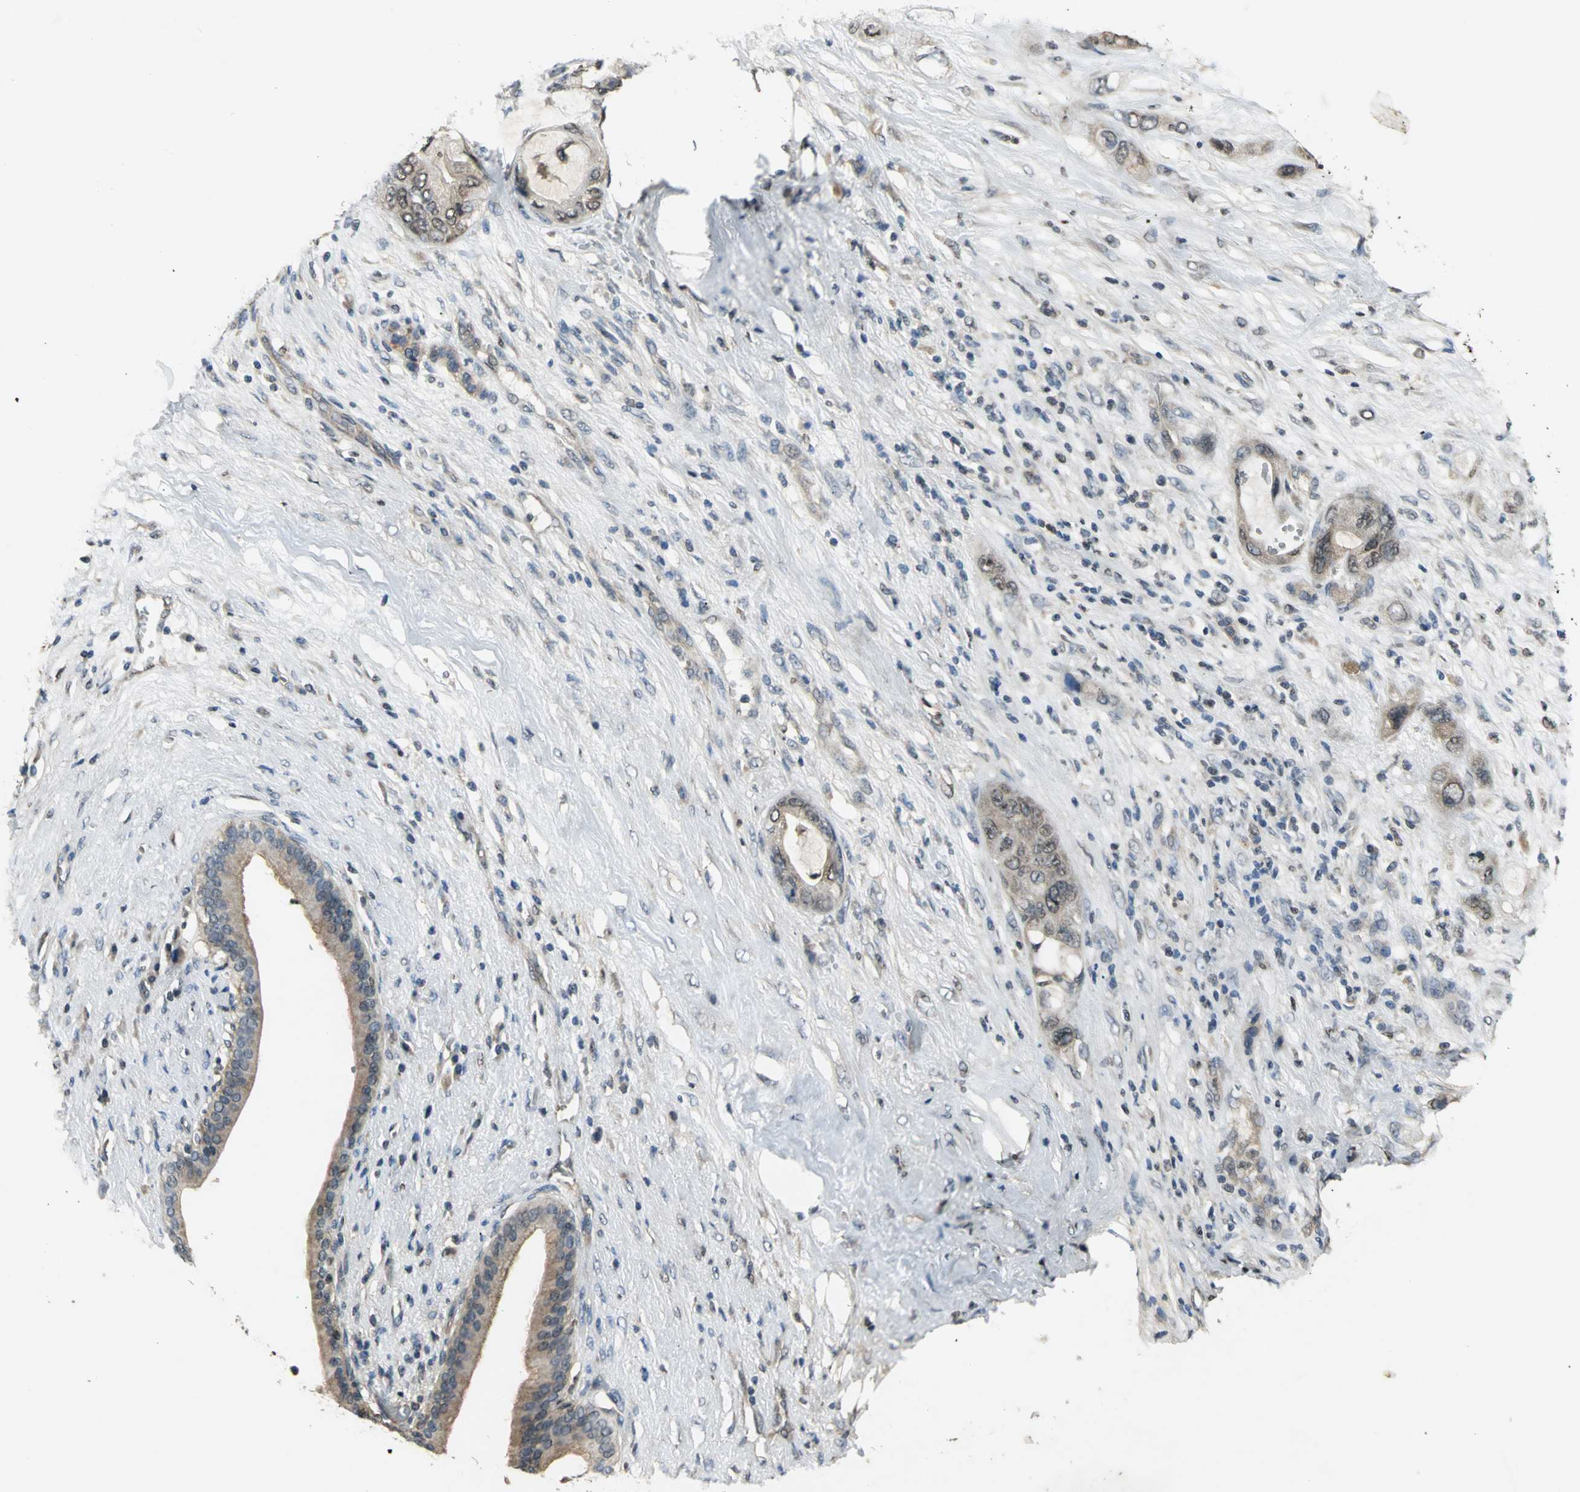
{"staining": {"intensity": "moderate", "quantity": ">75%", "location": "cytoplasmic/membranous,nuclear"}, "tissue": "pancreatic cancer", "cell_type": "Tumor cells", "image_type": "cancer", "snomed": [{"axis": "morphology", "description": "Adenocarcinoma, NOS"}, {"axis": "topography", "description": "Pancreas"}], "caption": "Immunohistochemical staining of human adenocarcinoma (pancreatic) reveals moderate cytoplasmic/membranous and nuclear protein expression in about >75% of tumor cells.", "gene": "AHR", "patient": {"sex": "female", "age": 59}}